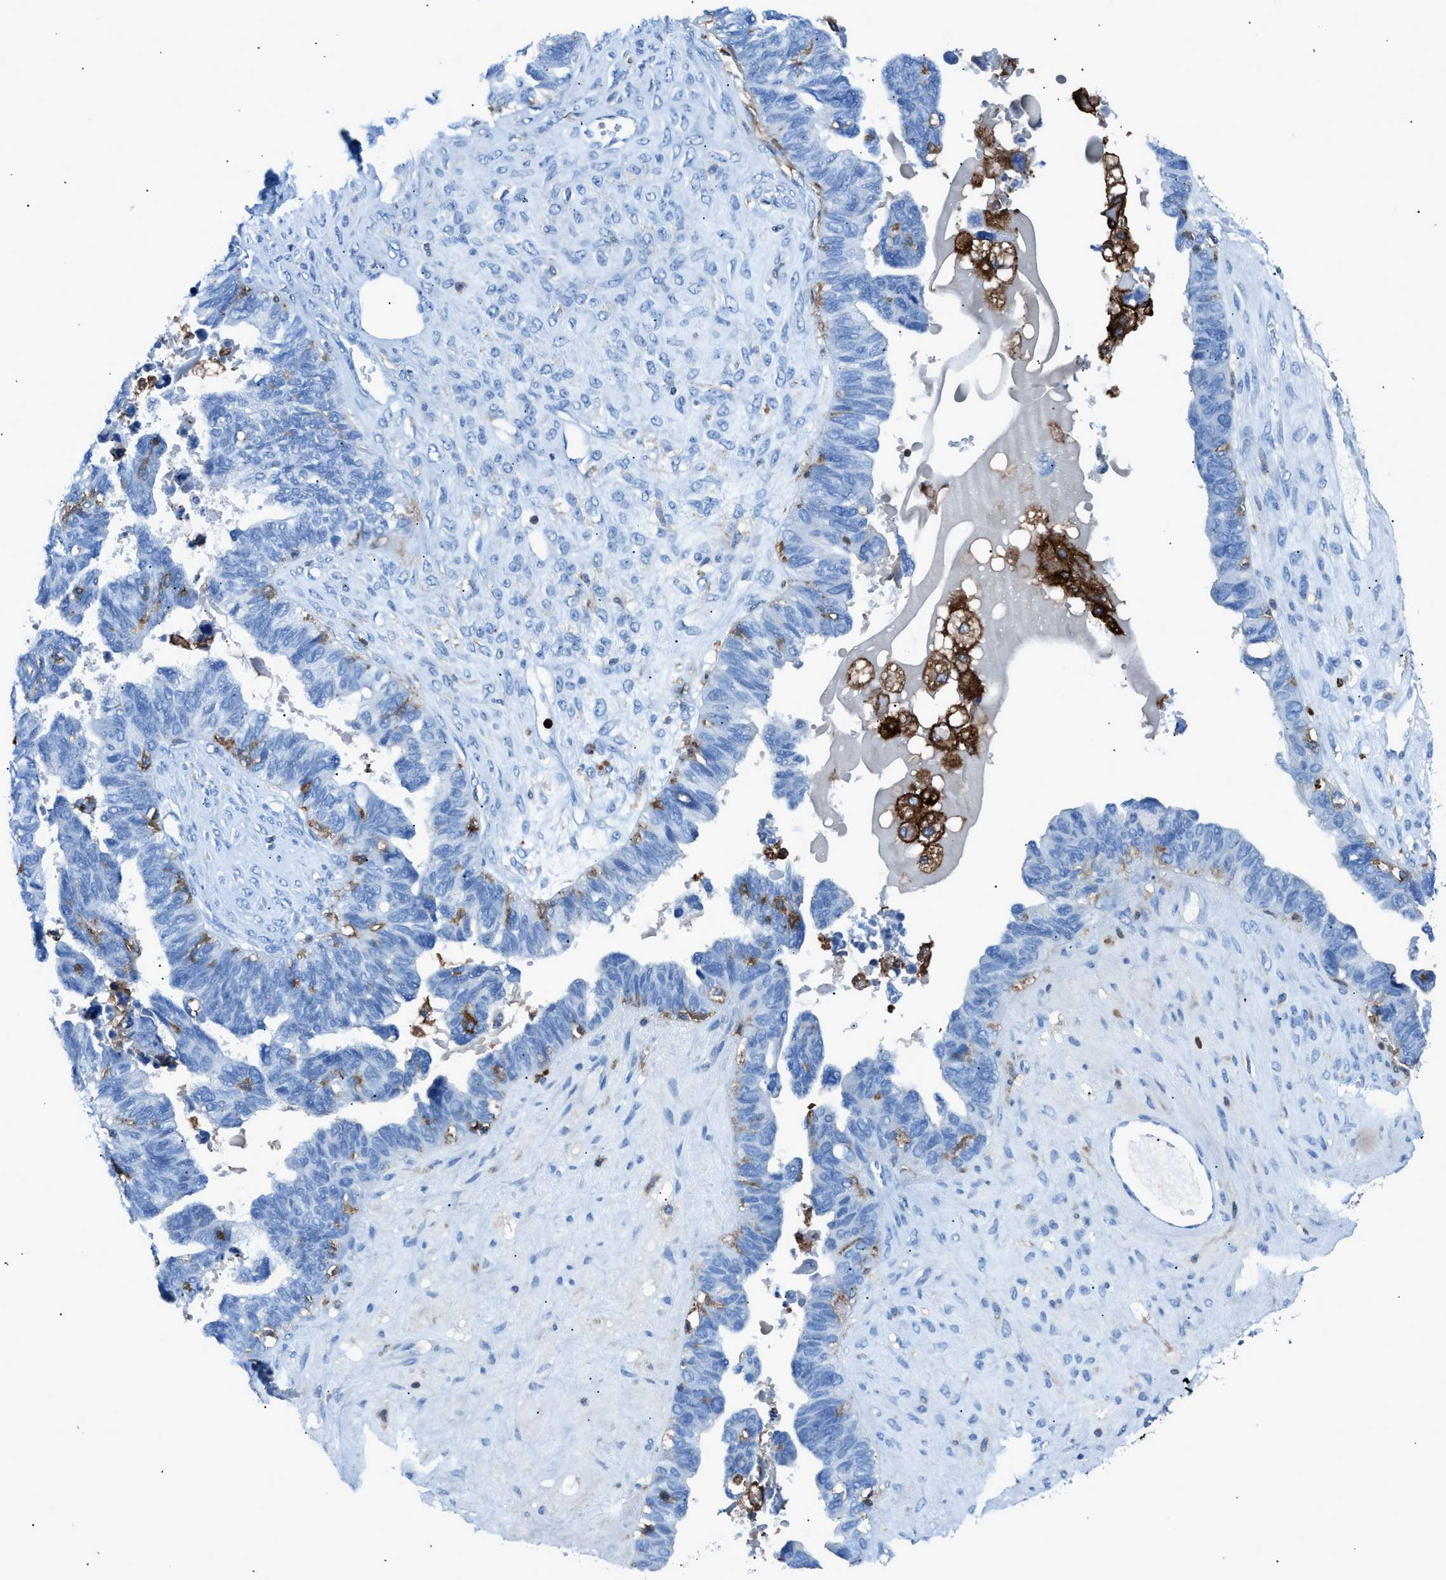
{"staining": {"intensity": "negative", "quantity": "none", "location": "none"}, "tissue": "ovarian cancer", "cell_type": "Tumor cells", "image_type": "cancer", "snomed": [{"axis": "morphology", "description": "Cystadenocarcinoma, serous, NOS"}, {"axis": "topography", "description": "Ovary"}], "caption": "Immunohistochemistry photomicrograph of neoplastic tissue: human ovarian serous cystadenocarcinoma stained with DAB (3,3'-diaminobenzidine) reveals no significant protein positivity in tumor cells.", "gene": "ITGB2", "patient": {"sex": "female", "age": 79}}